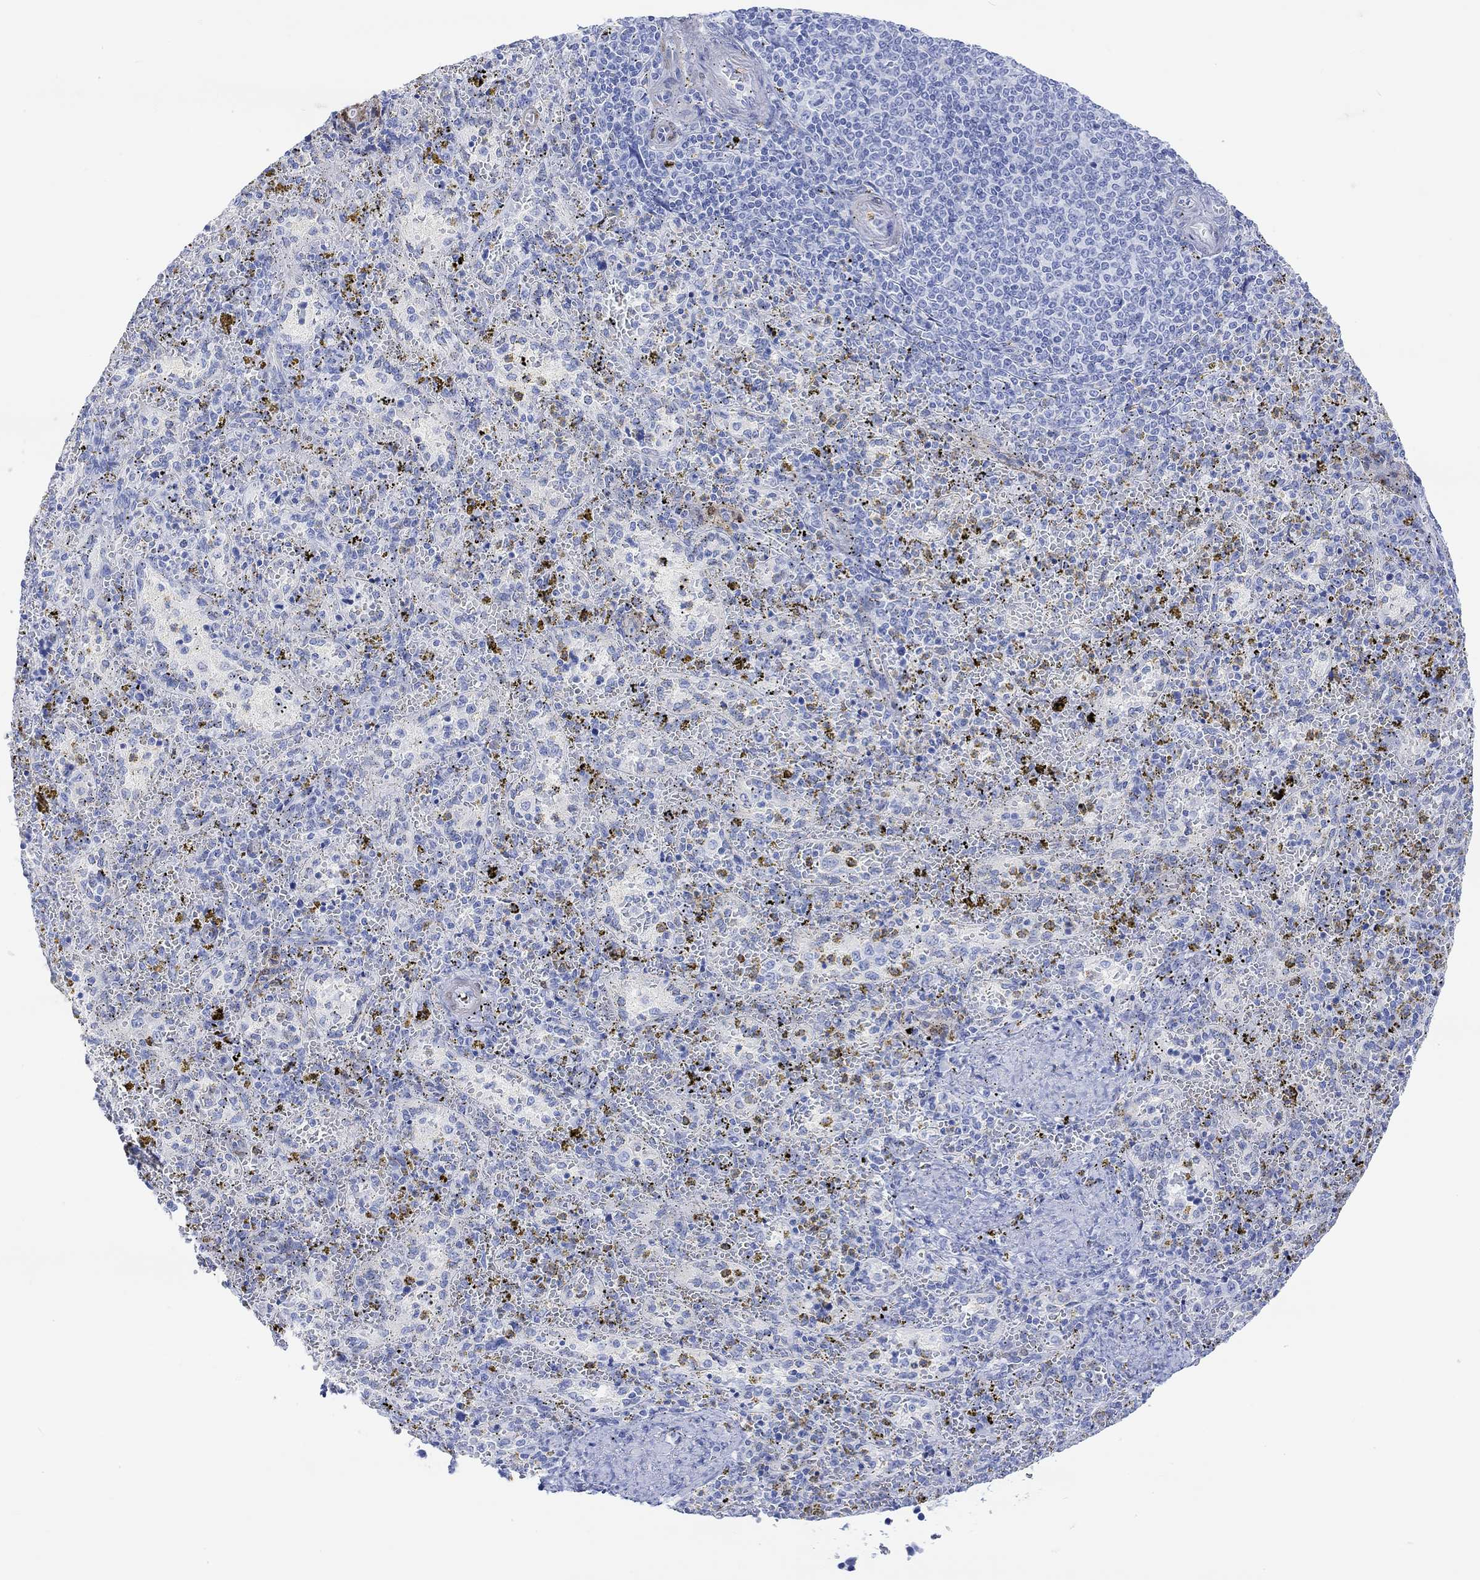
{"staining": {"intensity": "negative", "quantity": "none", "location": "none"}, "tissue": "spleen", "cell_type": "Cells in red pulp", "image_type": "normal", "snomed": [{"axis": "morphology", "description": "Normal tissue, NOS"}, {"axis": "topography", "description": "Spleen"}], "caption": "Immunohistochemistry (IHC) photomicrograph of normal spleen: spleen stained with DAB (3,3'-diaminobenzidine) shows no significant protein expression in cells in red pulp. (Stains: DAB immunohistochemistry (IHC) with hematoxylin counter stain, Microscopy: brightfield microscopy at high magnification).", "gene": "TPPP3", "patient": {"sex": "female", "age": 50}}